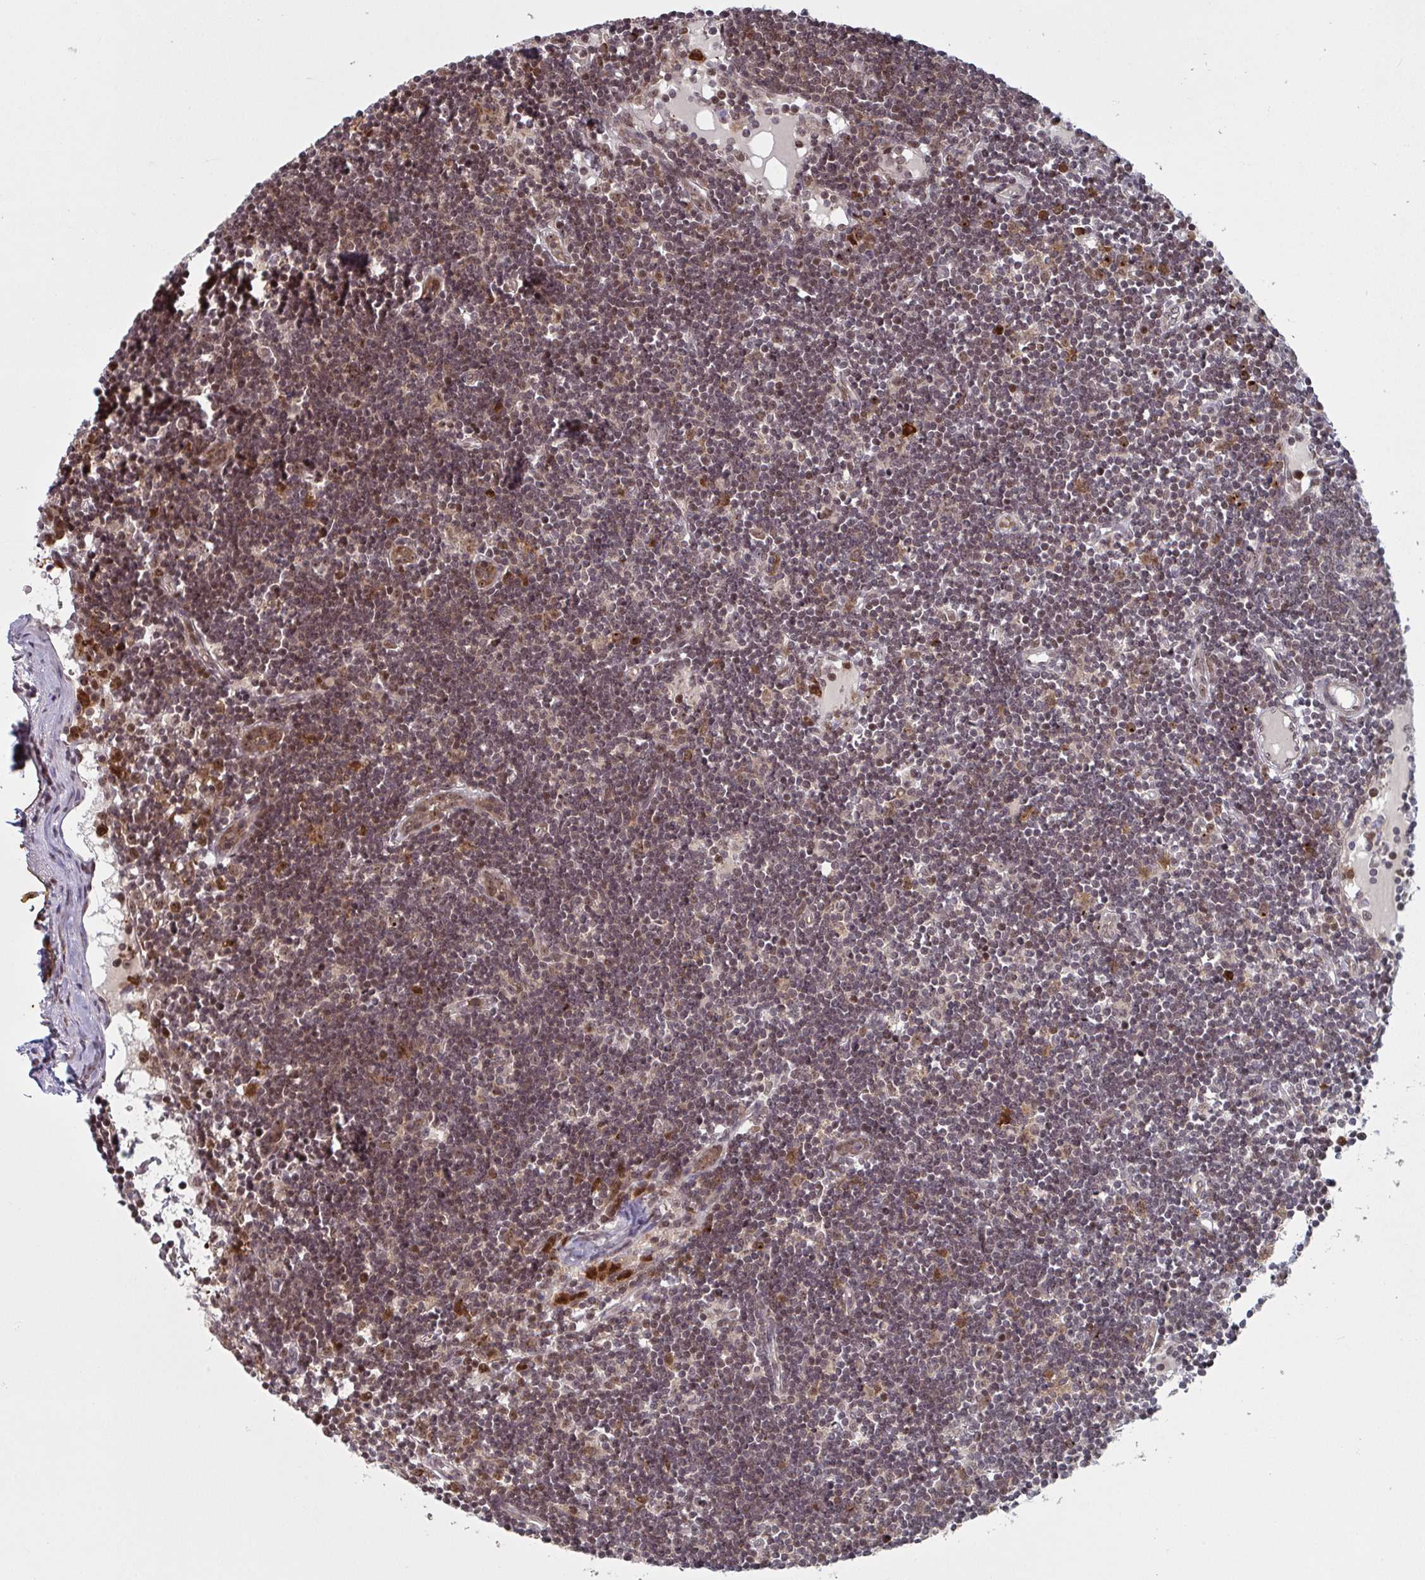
{"staining": {"intensity": "moderate", "quantity": "25%-75%", "location": "nuclear"}, "tissue": "lymph node", "cell_type": "Germinal center cells", "image_type": "normal", "snomed": [{"axis": "morphology", "description": "Normal tissue, NOS"}, {"axis": "topography", "description": "Lymph node"}], "caption": "A brown stain highlights moderate nuclear positivity of a protein in germinal center cells of normal lymph node.", "gene": "NLRP13", "patient": {"sex": "female", "age": 65}}